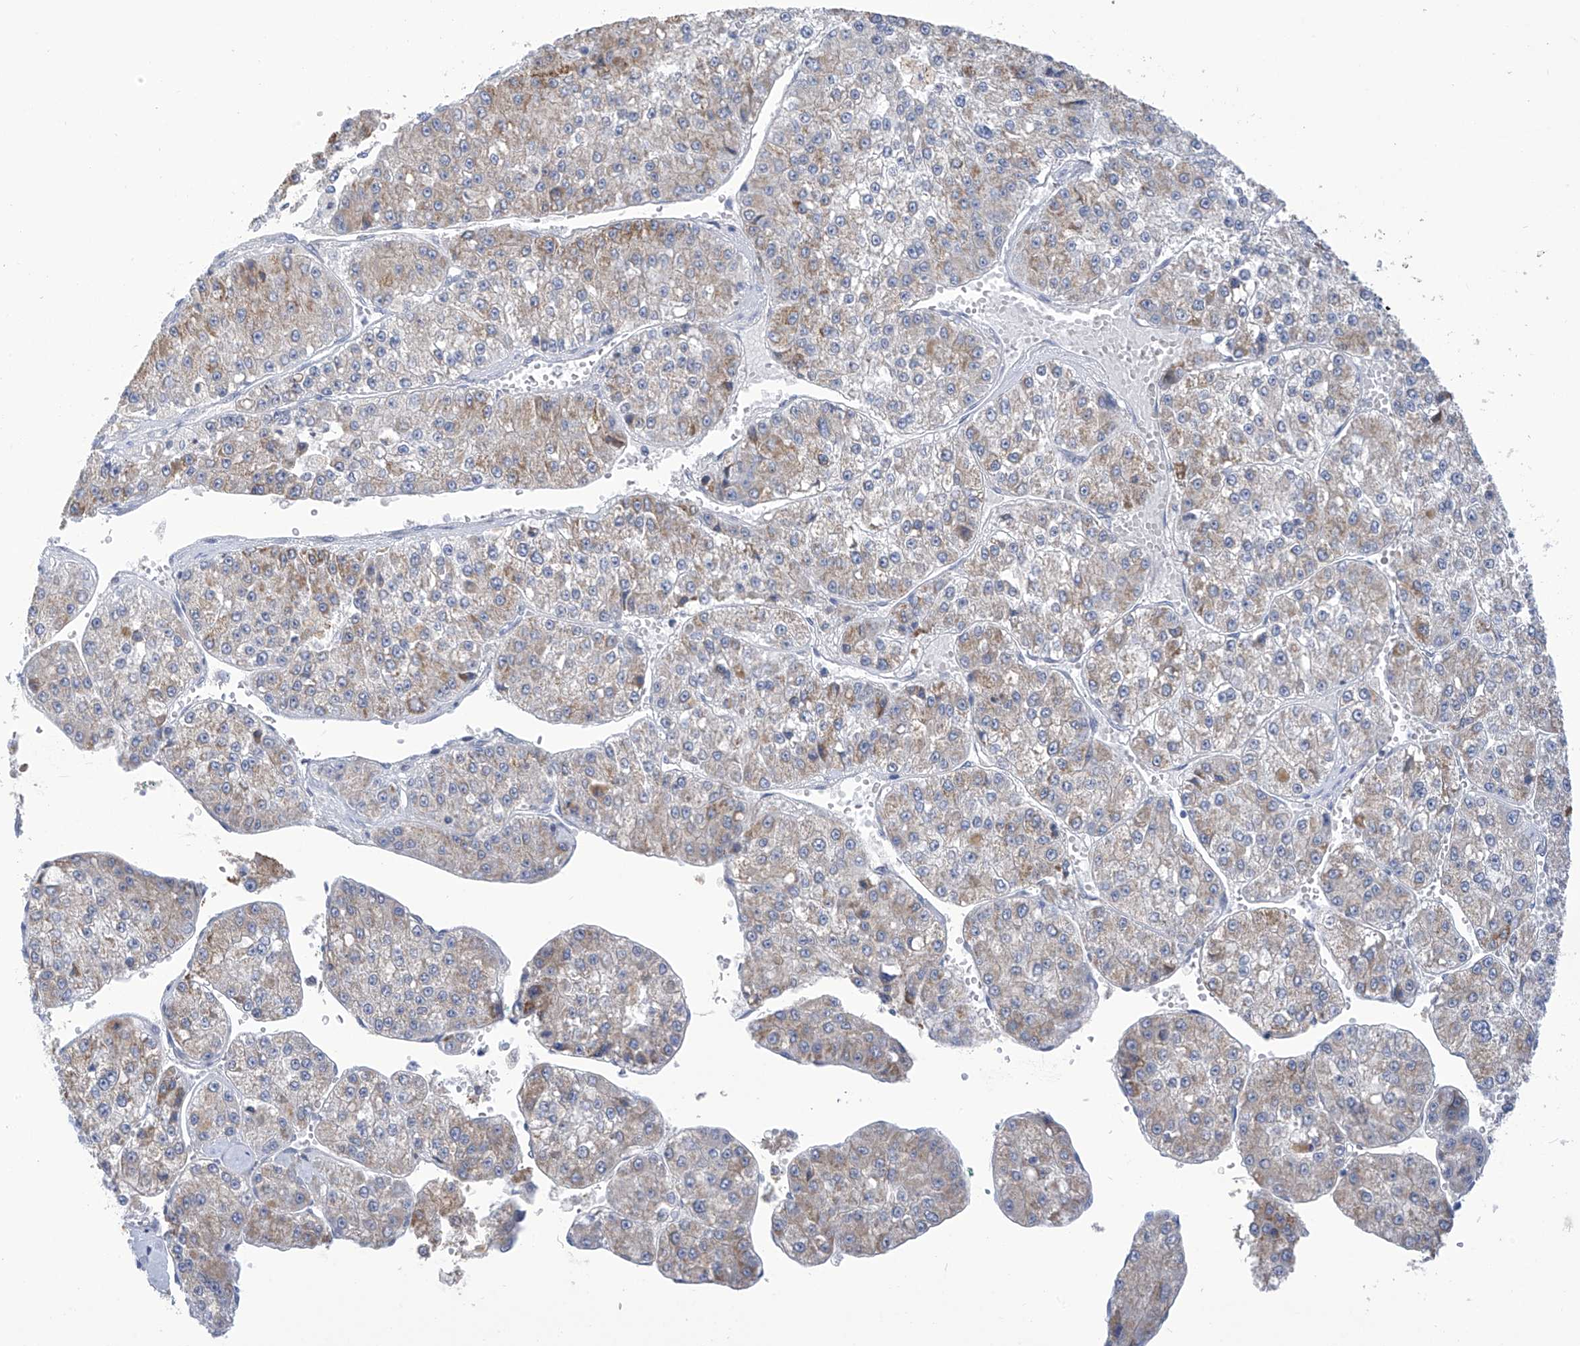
{"staining": {"intensity": "moderate", "quantity": "25%-75%", "location": "cytoplasmic/membranous"}, "tissue": "liver cancer", "cell_type": "Tumor cells", "image_type": "cancer", "snomed": [{"axis": "morphology", "description": "Carcinoma, Hepatocellular, NOS"}, {"axis": "topography", "description": "Liver"}], "caption": "Protein expression analysis of human hepatocellular carcinoma (liver) reveals moderate cytoplasmic/membranous expression in about 25%-75% of tumor cells.", "gene": "IBA57", "patient": {"sex": "female", "age": 73}}